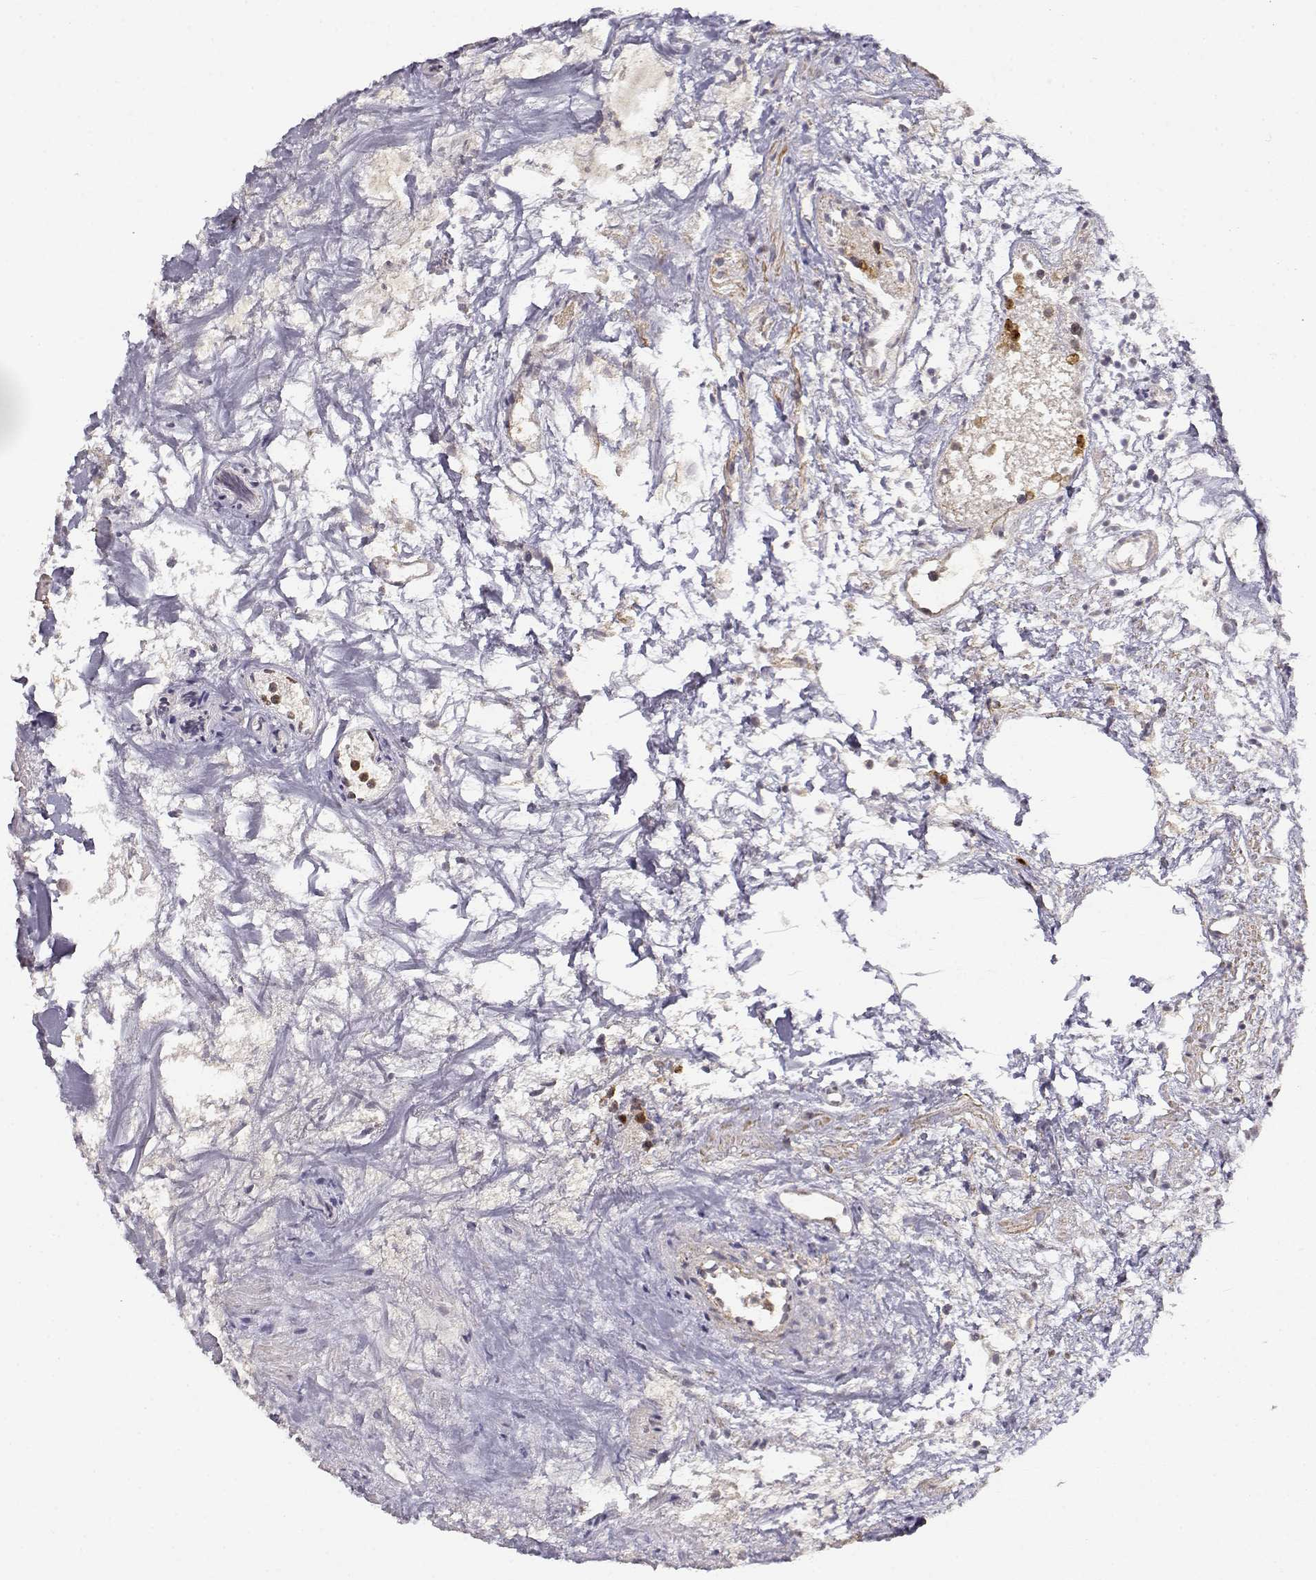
{"staining": {"intensity": "negative", "quantity": "none", "location": "none"}, "tissue": "urothelial cancer", "cell_type": "Tumor cells", "image_type": "cancer", "snomed": [{"axis": "morphology", "description": "Urothelial carcinoma, Low grade"}, {"axis": "topography", "description": "Urinary bladder"}], "caption": "A micrograph of human low-grade urothelial carcinoma is negative for staining in tumor cells. (DAB (3,3'-diaminobenzidine) immunohistochemistry (IHC), high magnification).", "gene": "TNFRSF10C", "patient": {"sex": "male", "age": 70}}